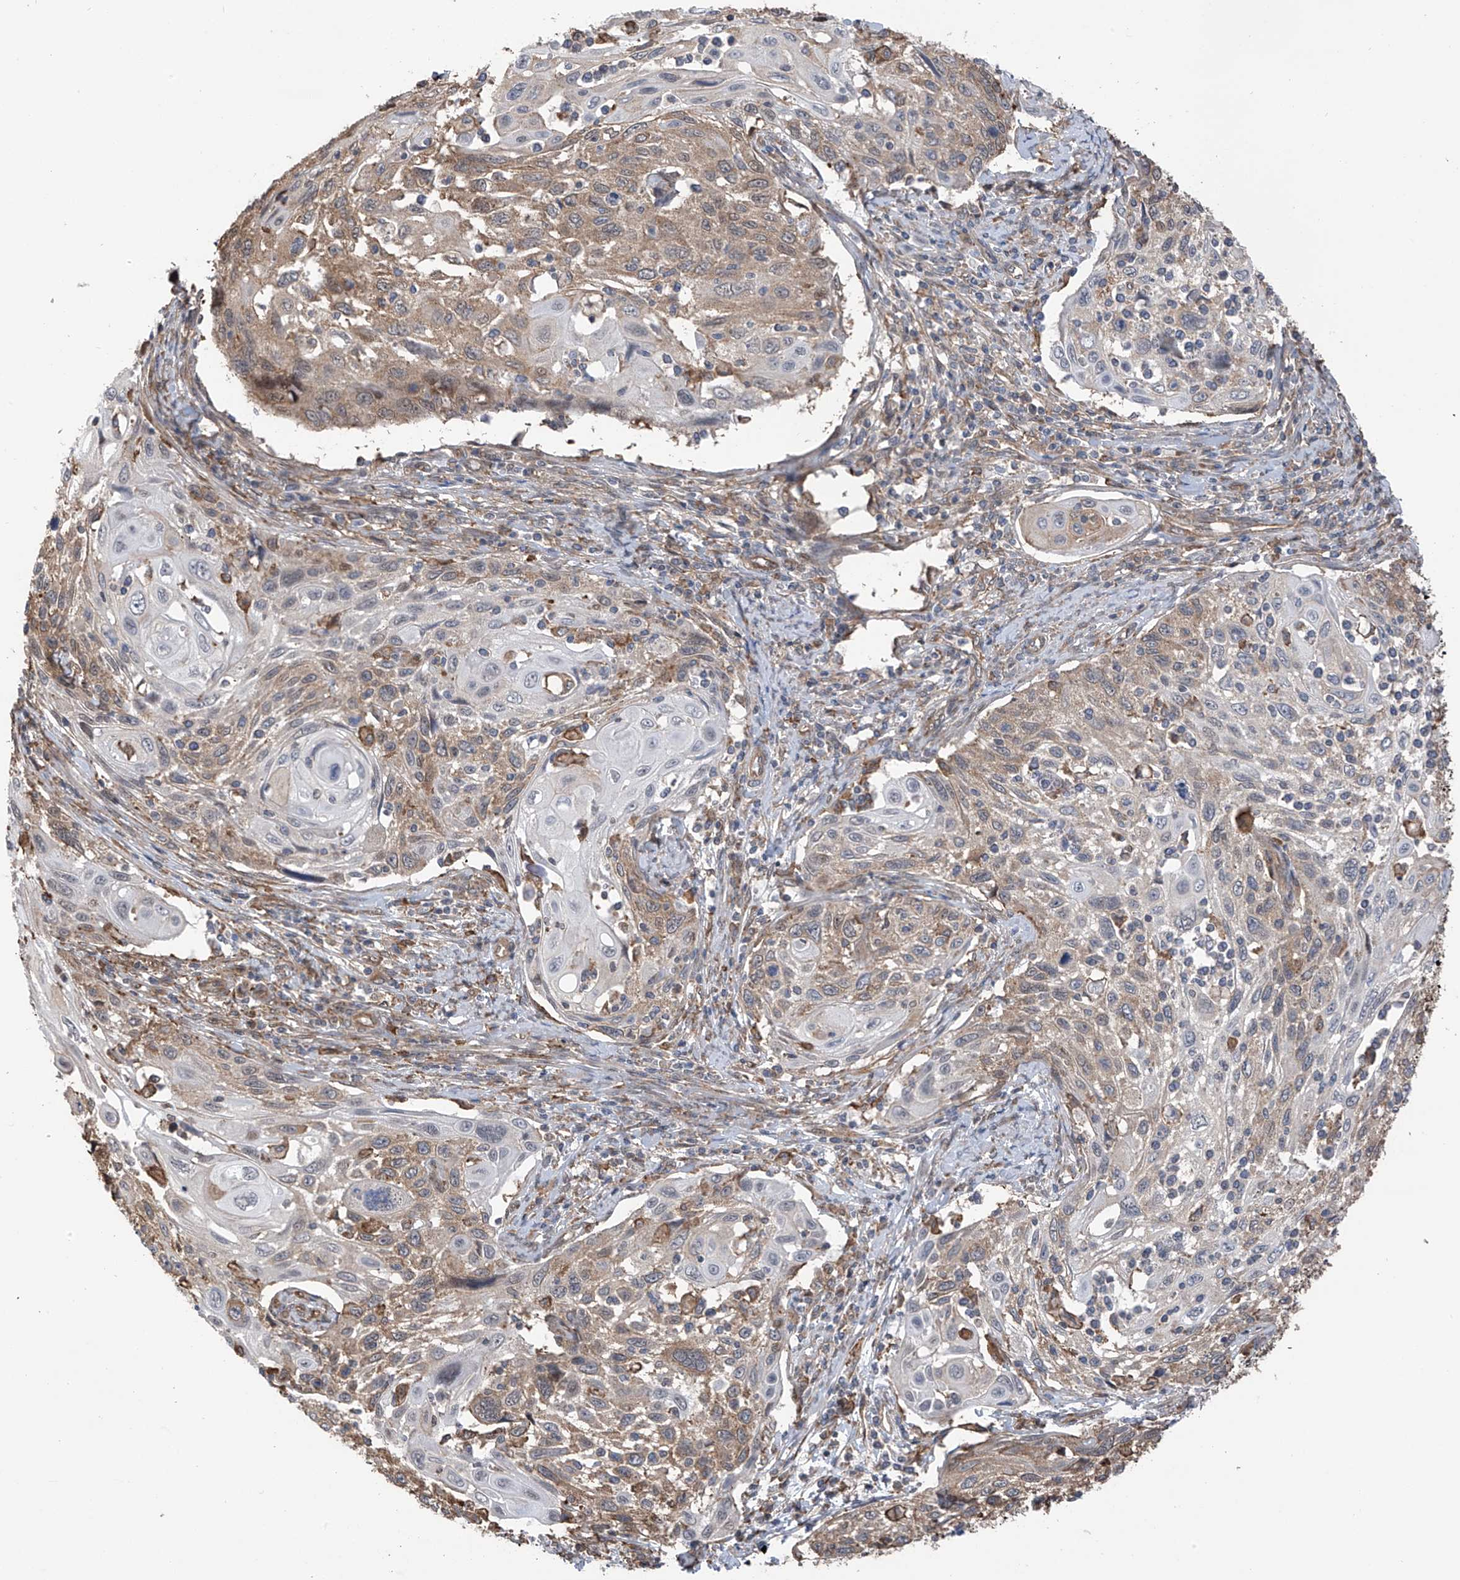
{"staining": {"intensity": "weak", "quantity": "25%-75%", "location": "cytoplasmic/membranous"}, "tissue": "cervical cancer", "cell_type": "Tumor cells", "image_type": "cancer", "snomed": [{"axis": "morphology", "description": "Squamous cell carcinoma, NOS"}, {"axis": "topography", "description": "Cervix"}], "caption": "Immunohistochemical staining of human squamous cell carcinoma (cervical) exhibits low levels of weak cytoplasmic/membranous protein staining in approximately 25%-75% of tumor cells.", "gene": "ZNF189", "patient": {"sex": "female", "age": 70}}